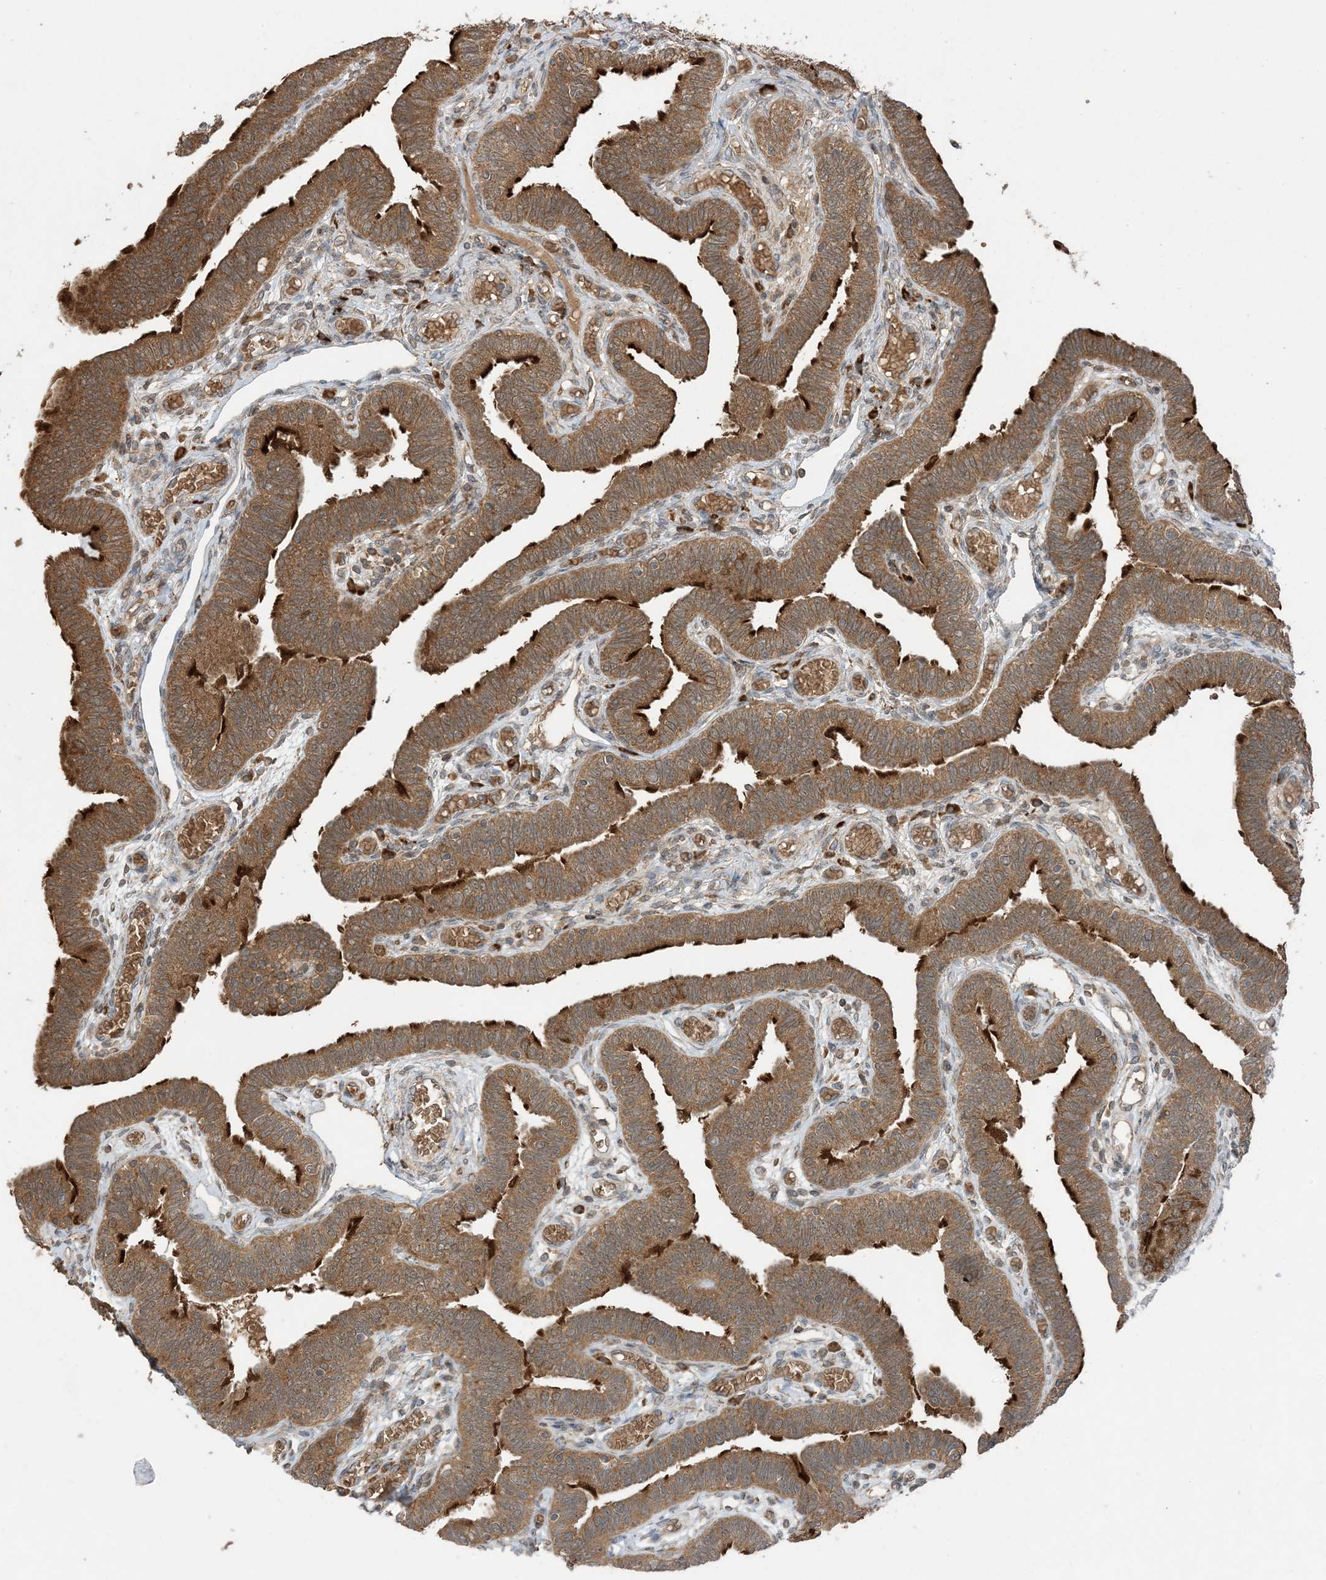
{"staining": {"intensity": "strong", "quantity": ">75%", "location": "cytoplasmic/membranous"}, "tissue": "fallopian tube", "cell_type": "Glandular cells", "image_type": "normal", "snomed": [{"axis": "morphology", "description": "Normal tissue, NOS"}, {"axis": "topography", "description": "Fallopian tube"}], "caption": "Protein staining of benign fallopian tube exhibits strong cytoplasmic/membranous positivity in about >75% of glandular cells.", "gene": "PUSL1", "patient": {"sex": "female", "age": 39}}